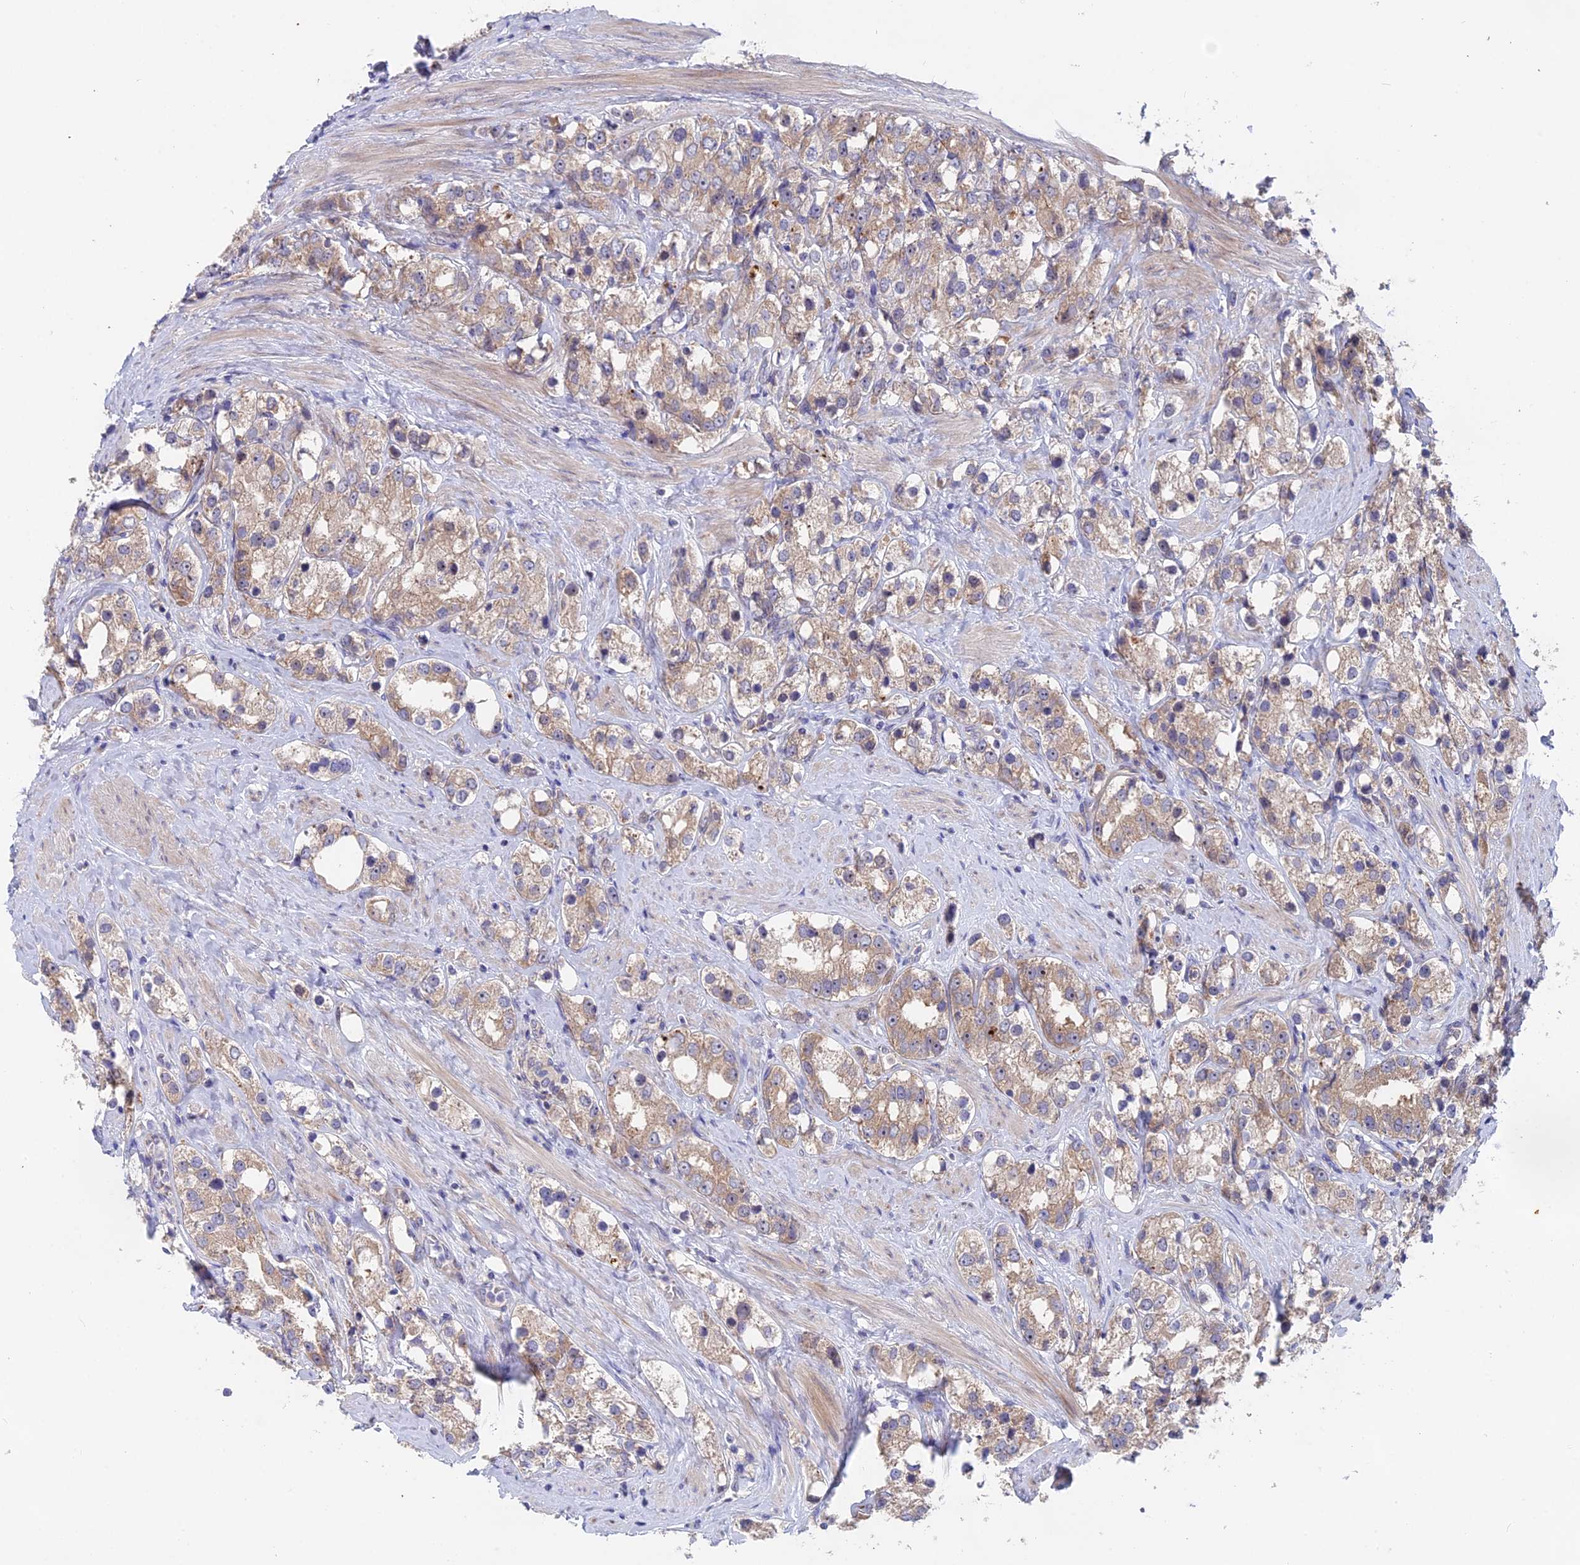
{"staining": {"intensity": "weak", "quantity": "25%-75%", "location": "cytoplasmic/membranous"}, "tissue": "prostate cancer", "cell_type": "Tumor cells", "image_type": "cancer", "snomed": [{"axis": "morphology", "description": "Adenocarcinoma, NOS"}, {"axis": "topography", "description": "Prostate"}], "caption": "Weak cytoplasmic/membranous protein positivity is appreciated in approximately 25%-75% of tumor cells in prostate cancer.", "gene": "TENT4B", "patient": {"sex": "male", "age": 79}}